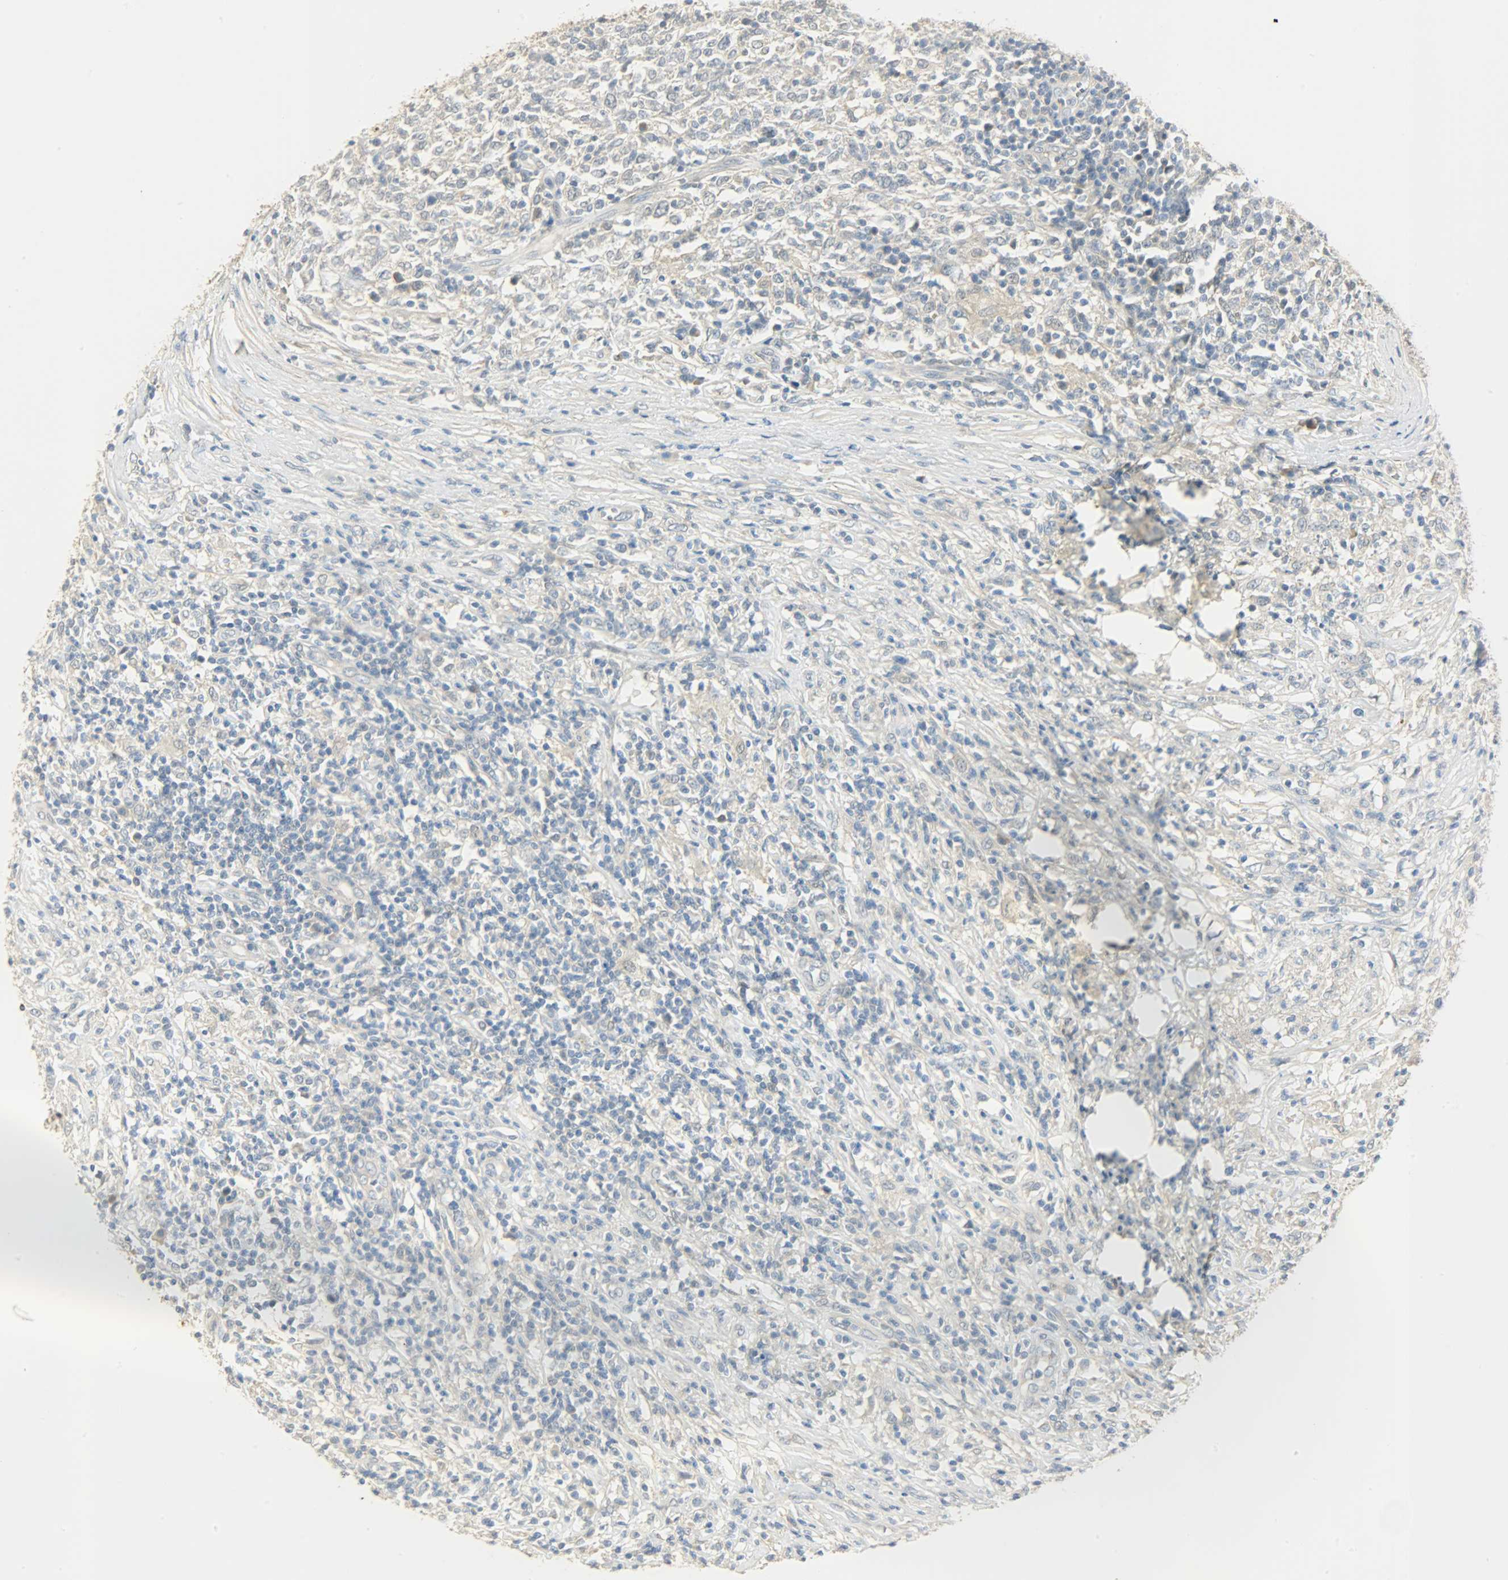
{"staining": {"intensity": "weak", "quantity": "25%-75%", "location": "cytoplasmic/membranous"}, "tissue": "lymphoma", "cell_type": "Tumor cells", "image_type": "cancer", "snomed": [{"axis": "morphology", "description": "Malignant lymphoma, non-Hodgkin's type, High grade"}, {"axis": "topography", "description": "Lymph node"}], "caption": "Brown immunohistochemical staining in lymphoma exhibits weak cytoplasmic/membranous expression in about 25%-75% of tumor cells.", "gene": "USP13", "patient": {"sex": "female", "age": 84}}